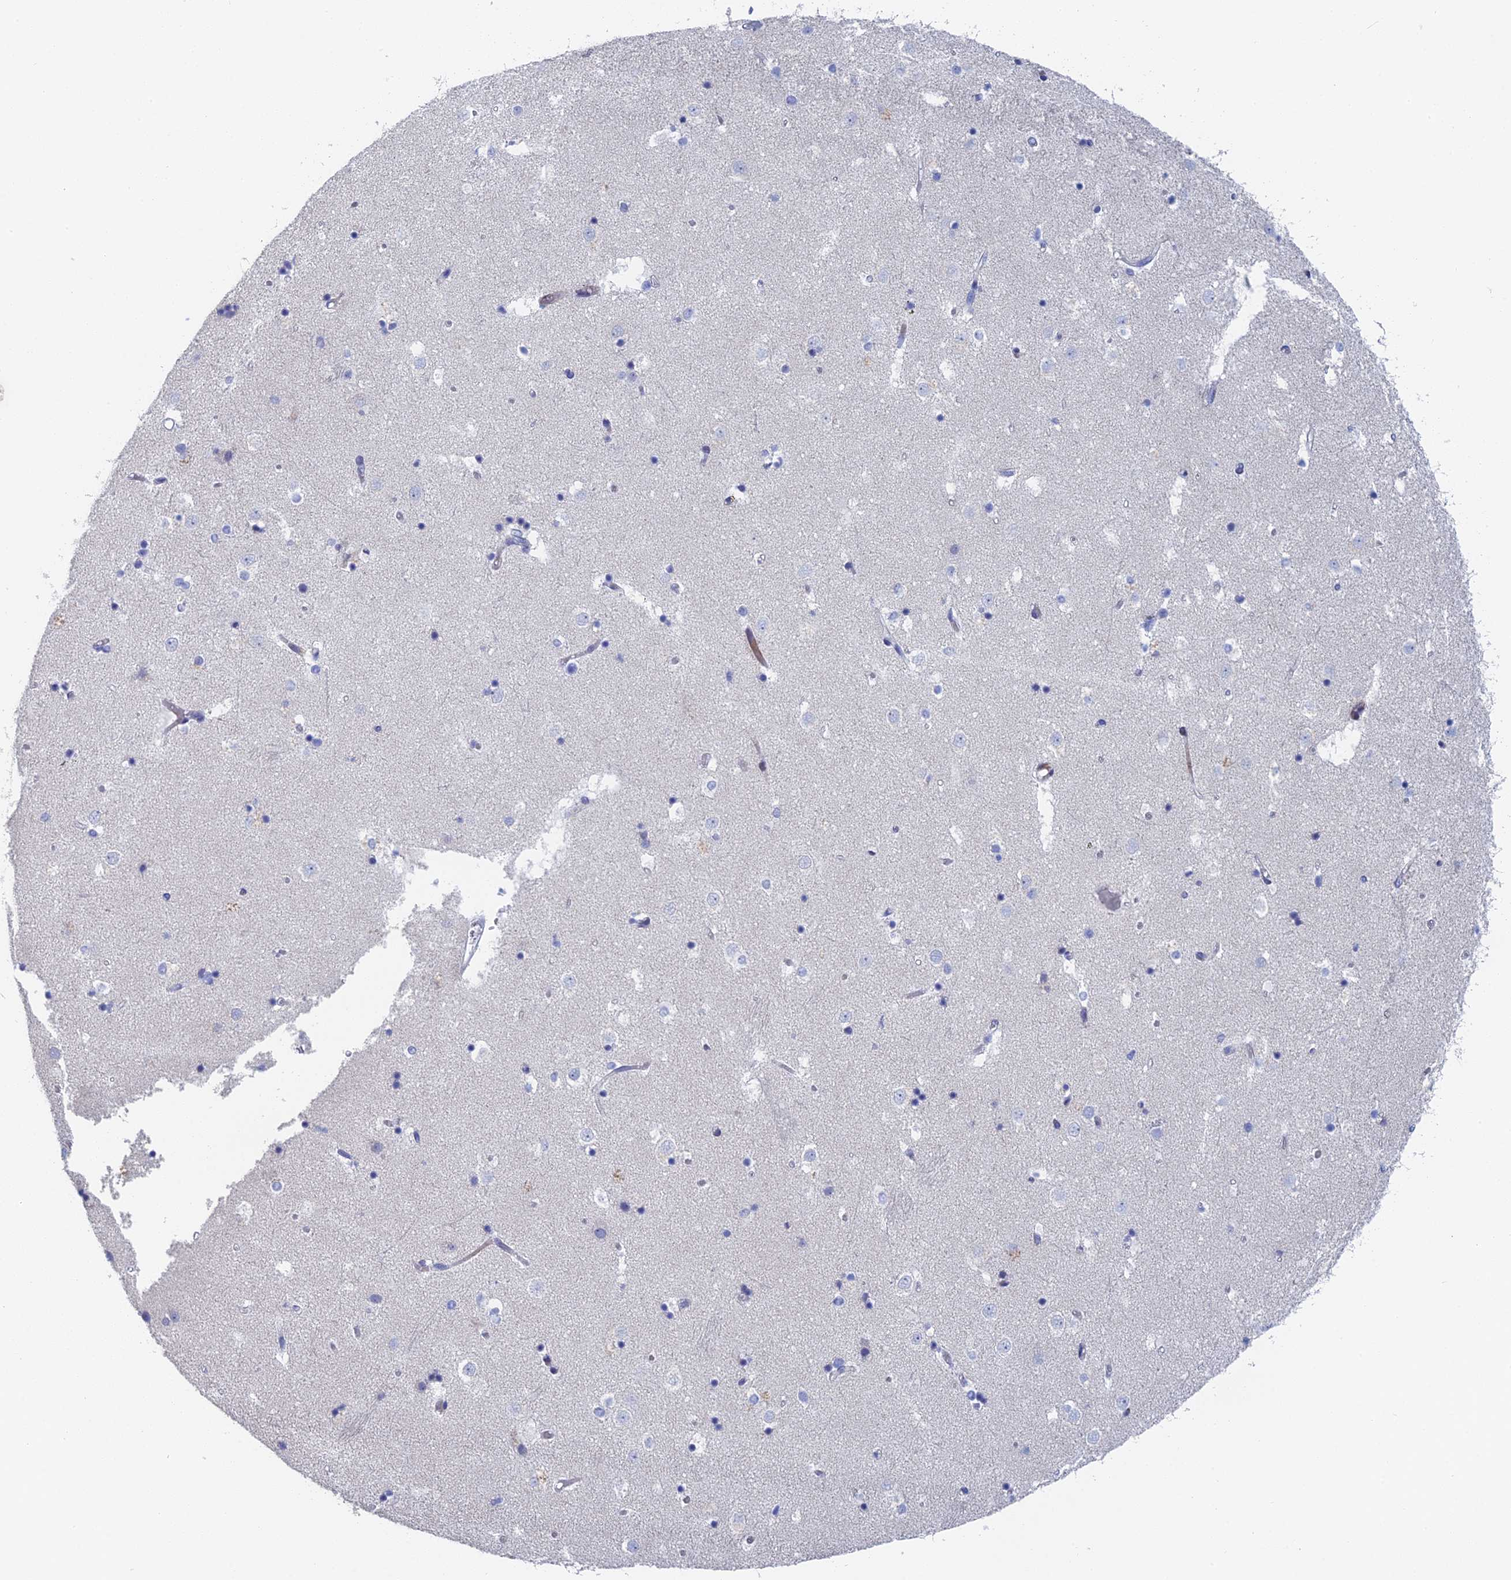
{"staining": {"intensity": "negative", "quantity": "none", "location": "none"}, "tissue": "caudate", "cell_type": "Glial cells", "image_type": "normal", "snomed": [{"axis": "morphology", "description": "Normal tissue, NOS"}, {"axis": "topography", "description": "Lateral ventricle wall"}], "caption": "Immunohistochemistry of benign caudate displays no expression in glial cells. The staining was performed using DAB to visualize the protein expression in brown, while the nuclei were stained in blue with hematoxylin (Magnification: 20x).", "gene": "DRGX", "patient": {"sex": "female", "age": 52}}